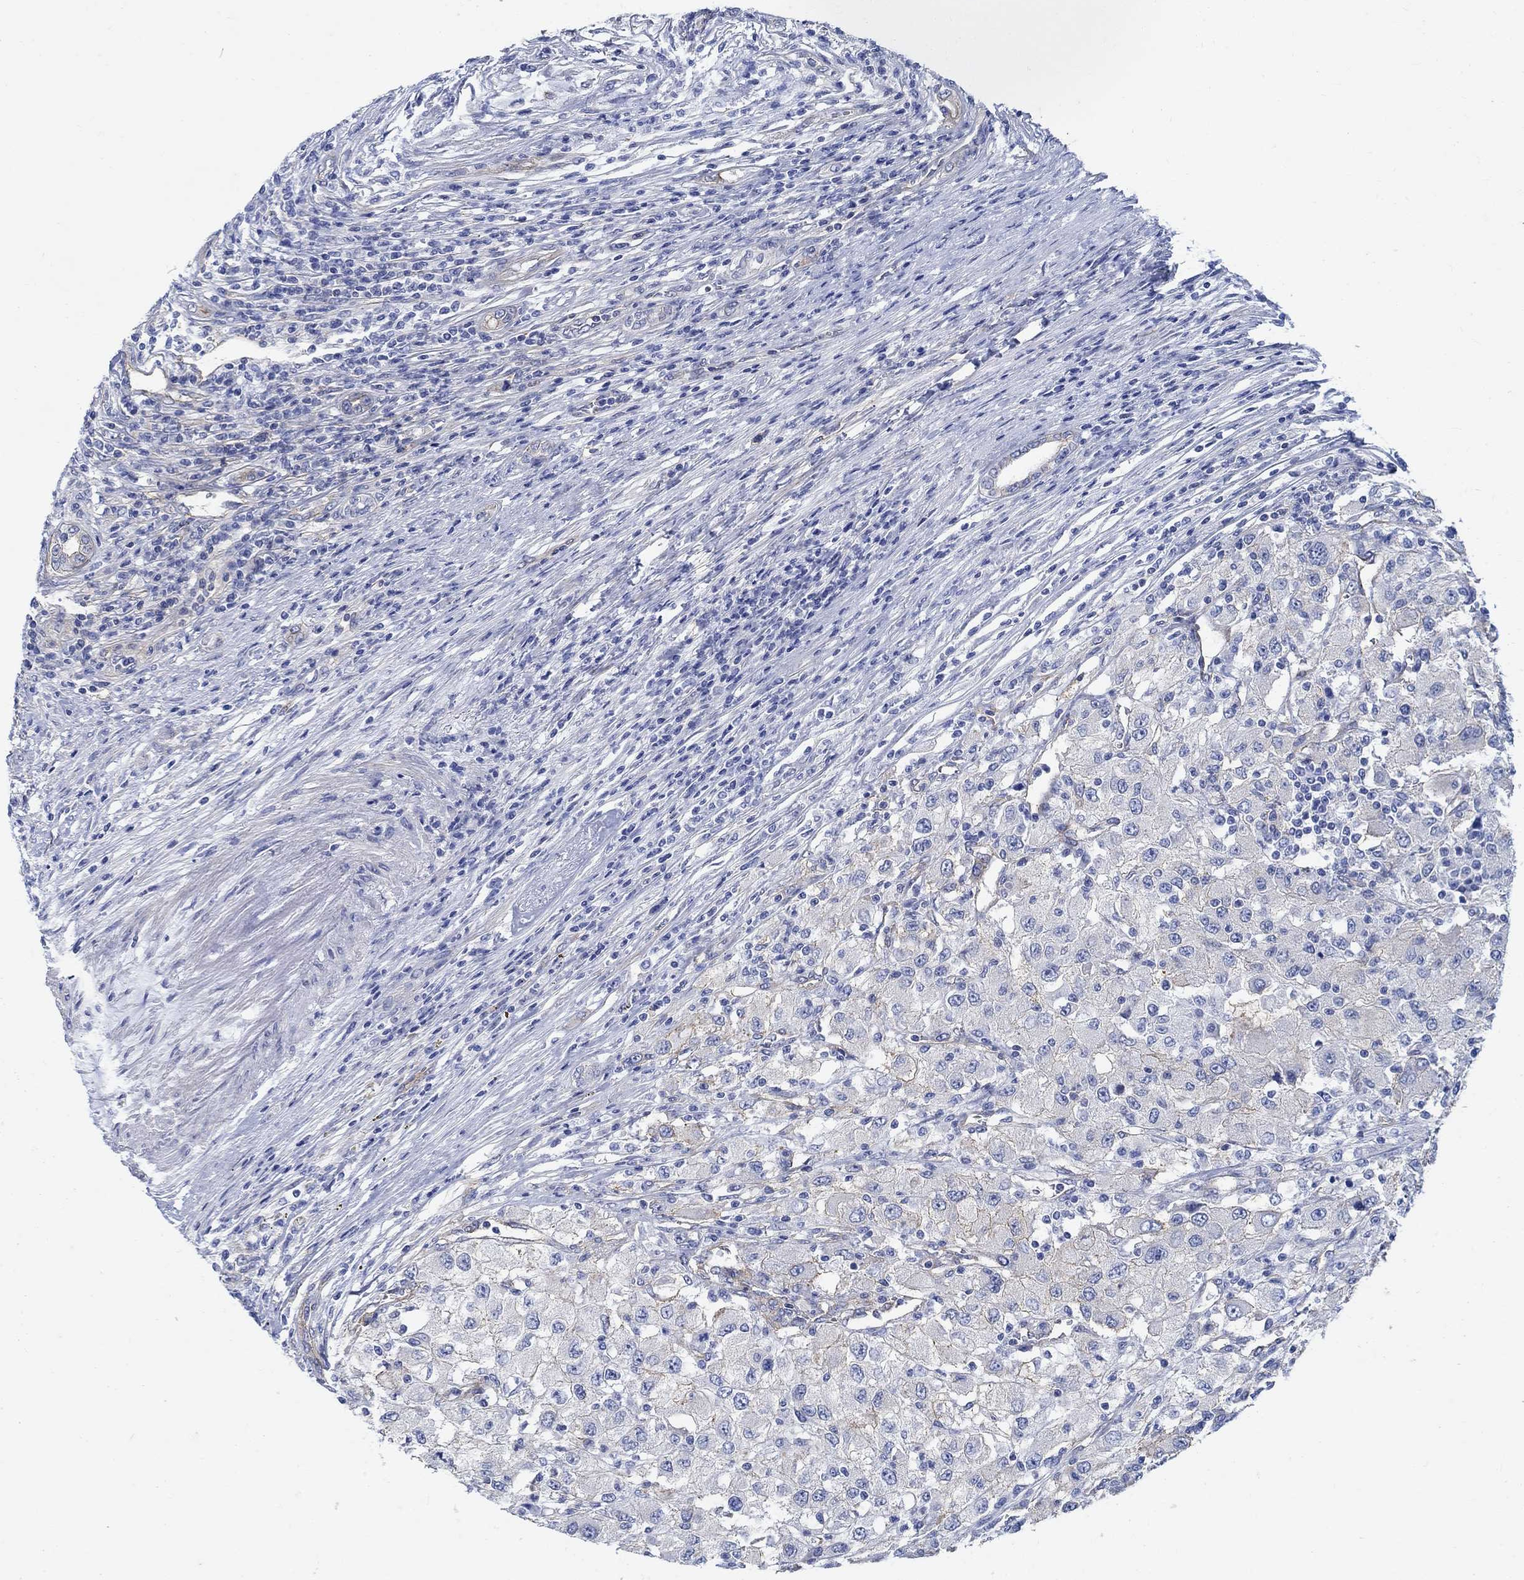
{"staining": {"intensity": "weak", "quantity": "<25%", "location": "cytoplasmic/membranous"}, "tissue": "renal cancer", "cell_type": "Tumor cells", "image_type": "cancer", "snomed": [{"axis": "morphology", "description": "Adenocarcinoma, NOS"}, {"axis": "topography", "description": "Kidney"}], "caption": "DAB (3,3'-diaminobenzidine) immunohistochemical staining of renal cancer (adenocarcinoma) reveals no significant expression in tumor cells. Nuclei are stained in blue.", "gene": "TMEM198", "patient": {"sex": "female", "age": 67}}